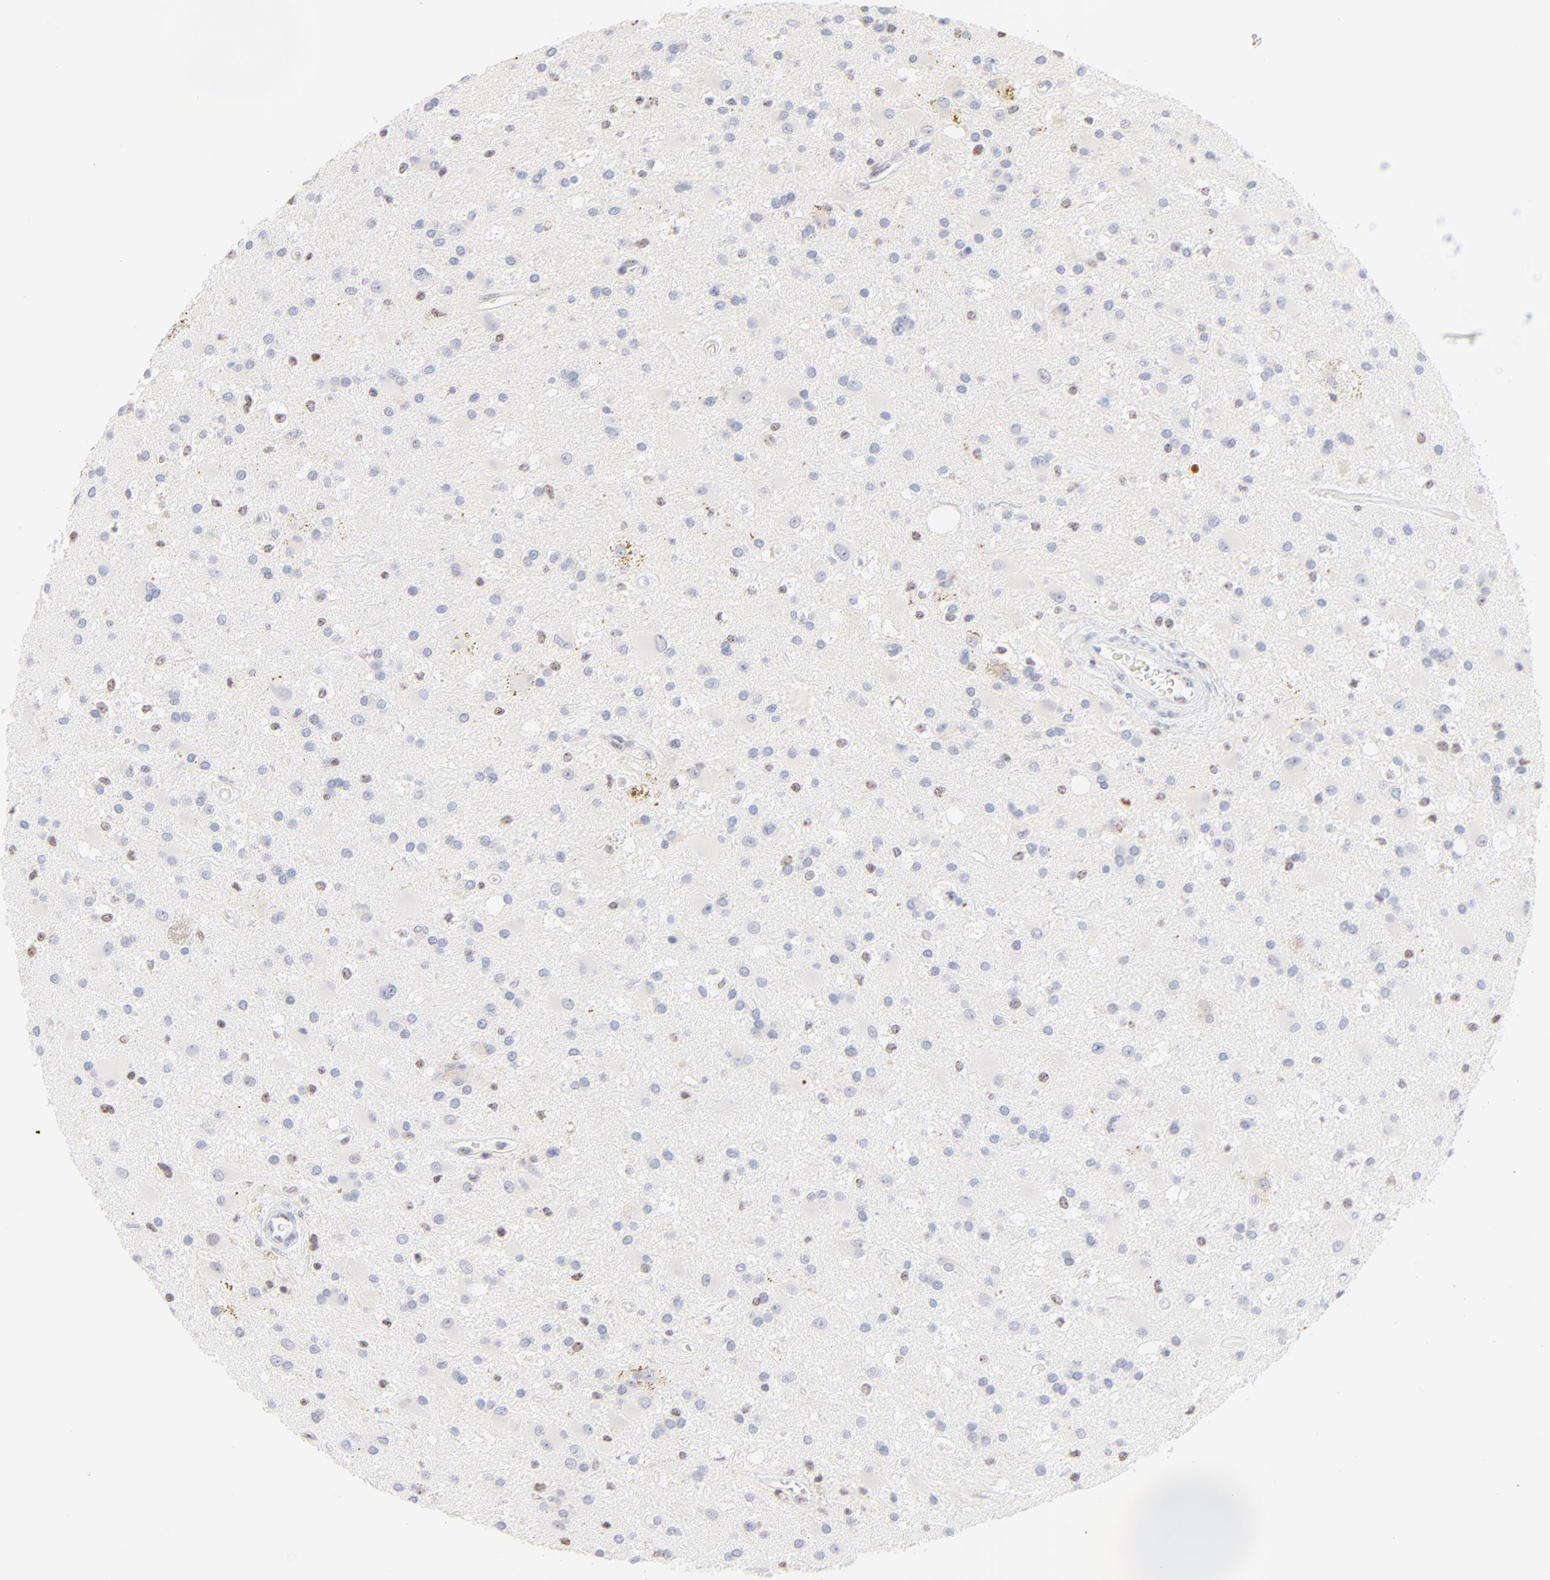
{"staining": {"intensity": "weak", "quantity": "<25%", "location": "nuclear"}, "tissue": "glioma", "cell_type": "Tumor cells", "image_type": "cancer", "snomed": [{"axis": "morphology", "description": "Glioma, malignant, Low grade"}, {"axis": "topography", "description": "Brain"}], "caption": "This is an immunohistochemistry (IHC) image of glioma. There is no staining in tumor cells.", "gene": "NFIL3", "patient": {"sex": "male", "age": 58}}